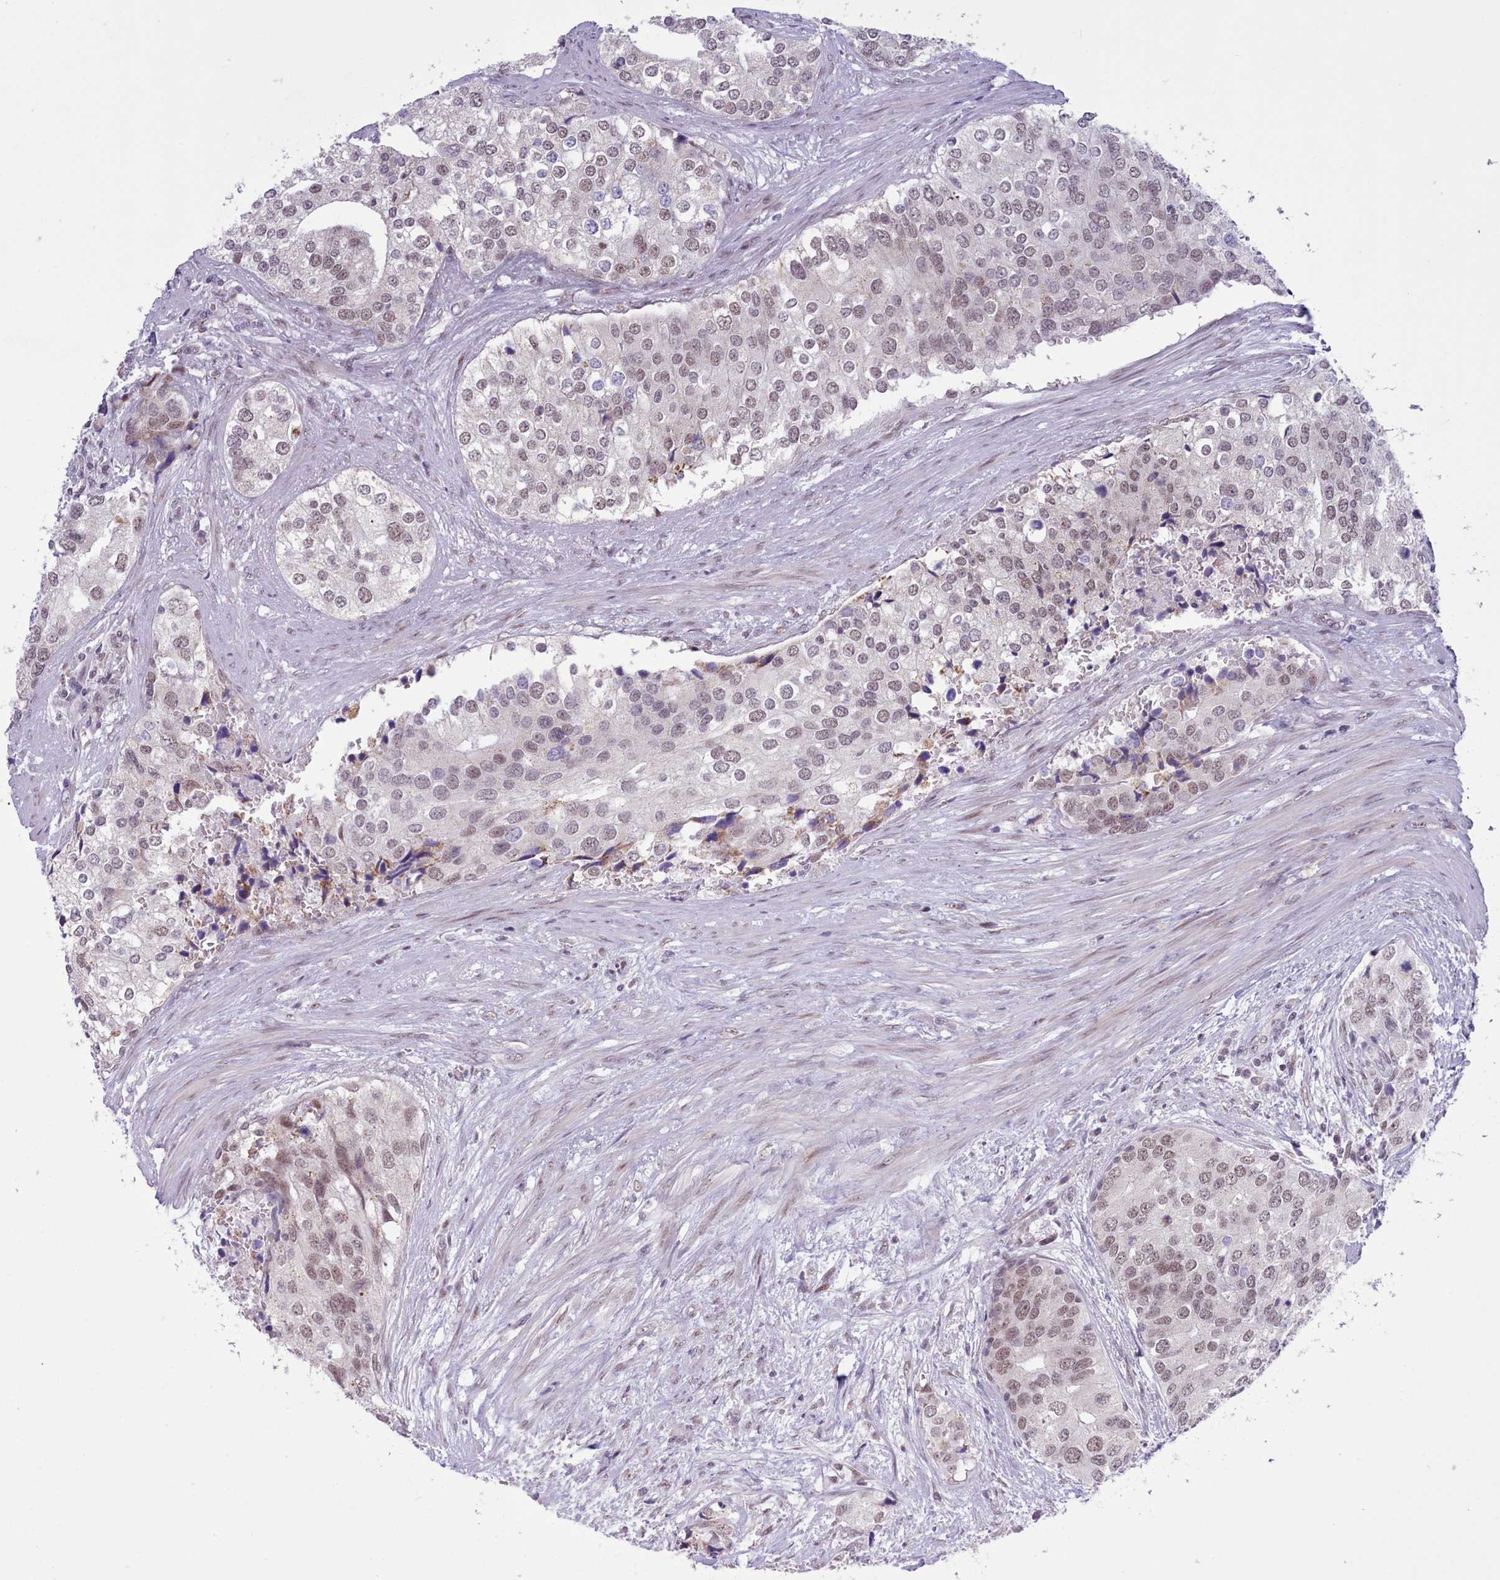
{"staining": {"intensity": "weak", "quantity": ">75%", "location": "nuclear"}, "tissue": "prostate cancer", "cell_type": "Tumor cells", "image_type": "cancer", "snomed": [{"axis": "morphology", "description": "Adenocarcinoma, High grade"}, {"axis": "topography", "description": "Prostate"}], "caption": "Immunohistochemical staining of human high-grade adenocarcinoma (prostate) shows low levels of weak nuclear positivity in approximately >75% of tumor cells. Ihc stains the protein of interest in brown and the nuclei are stained blue.", "gene": "RFX1", "patient": {"sex": "male", "age": 62}}